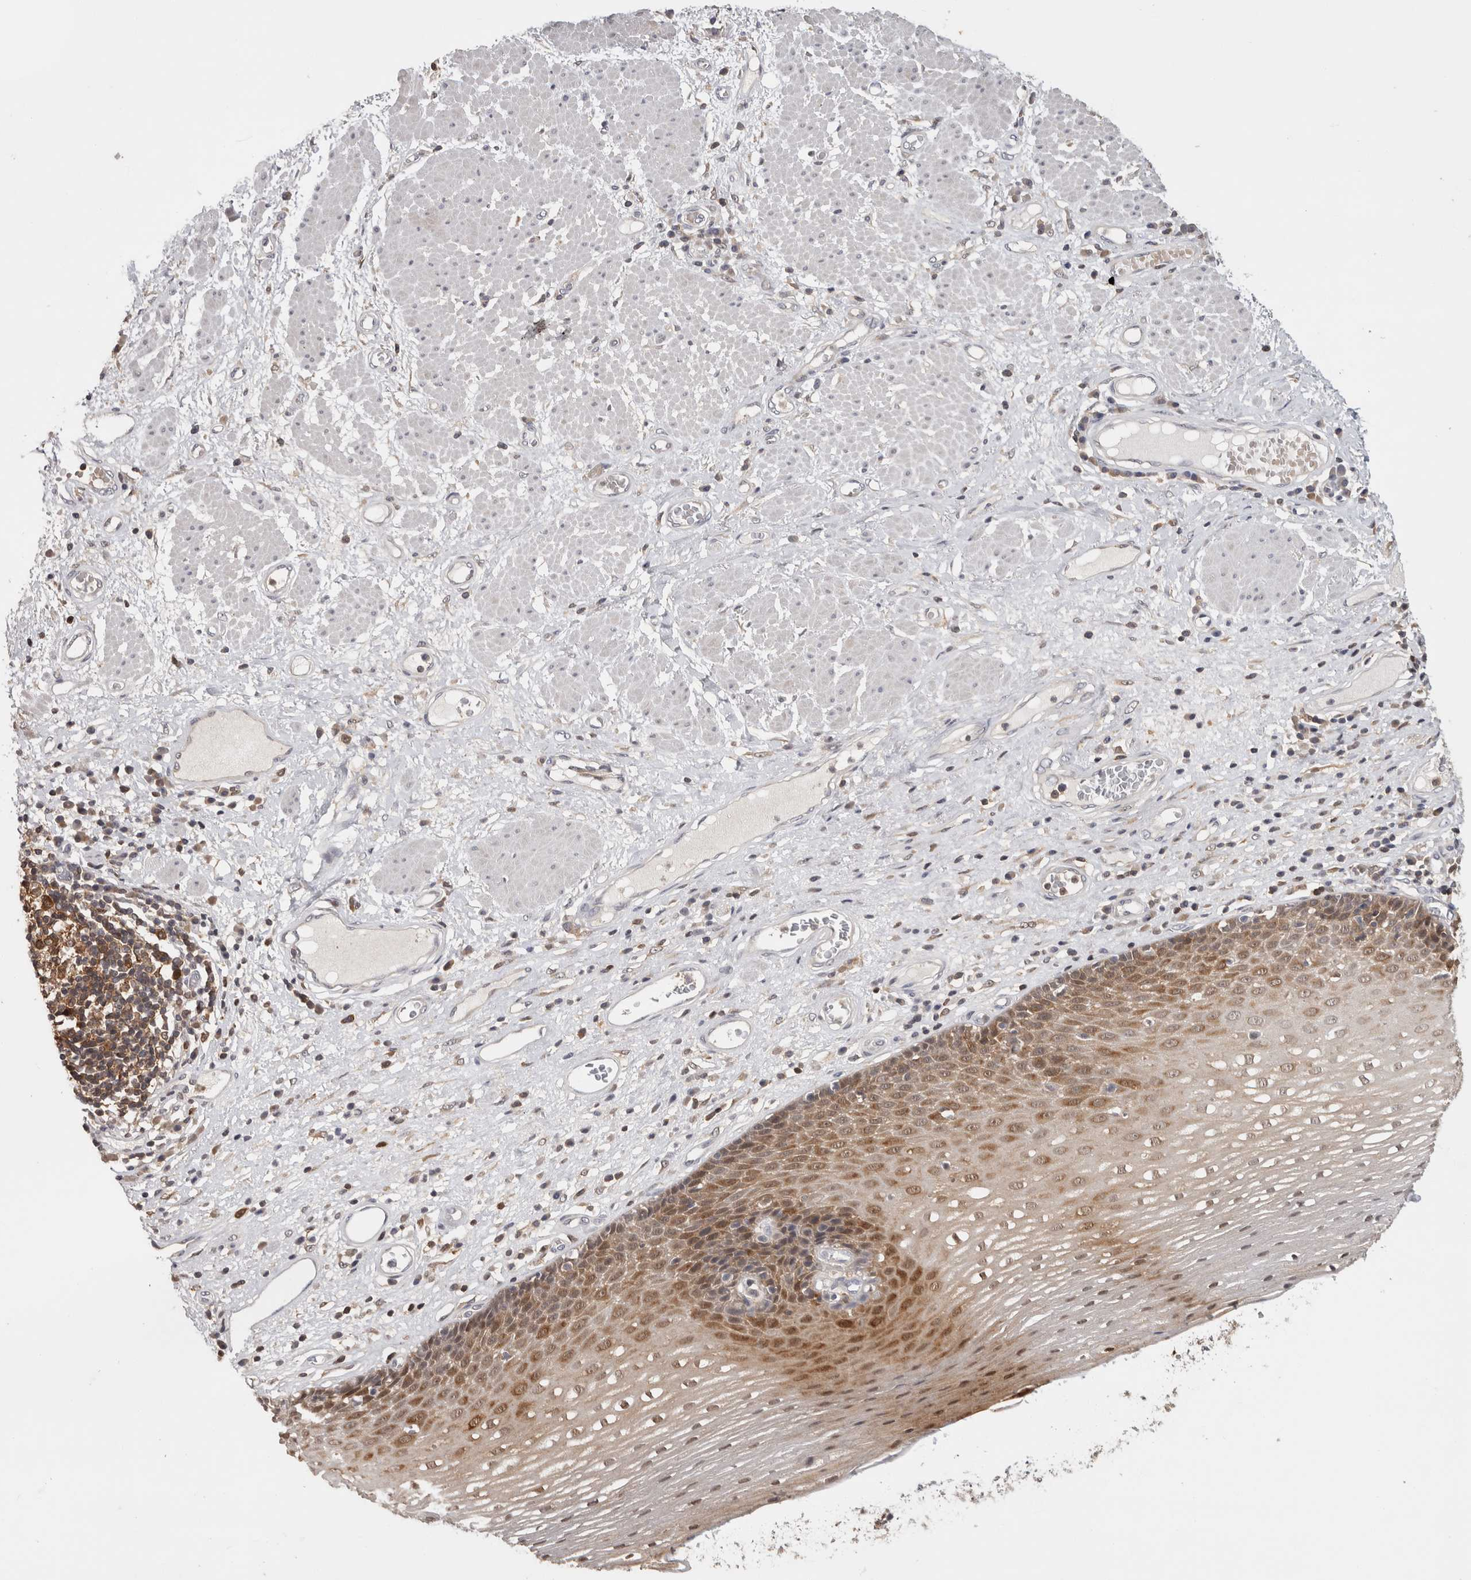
{"staining": {"intensity": "moderate", "quantity": ">75%", "location": "cytoplasmic/membranous,nuclear"}, "tissue": "esophagus", "cell_type": "Squamous epithelial cells", "image_type": "normal", "snomed": [{"axis": "morphology", "description": "Normal tissue, NOS"}, {"axis": "morphology", "description": "Adenocarcinoma, NOS"}, {"axis": "topography", "description": "Esophagus"}], "caption": "Unremarkable esophagus exhibits moderate cytoplasmic/membranous,nuclear positivity in about >75% of squamous epithelial cells, visualized by immunohistochemistry. Ihc stains the protein of interest in brown and the nuclei are stained blue.", "gene": "ACAT2", "patient": {"sex": "male", "age": 62}}